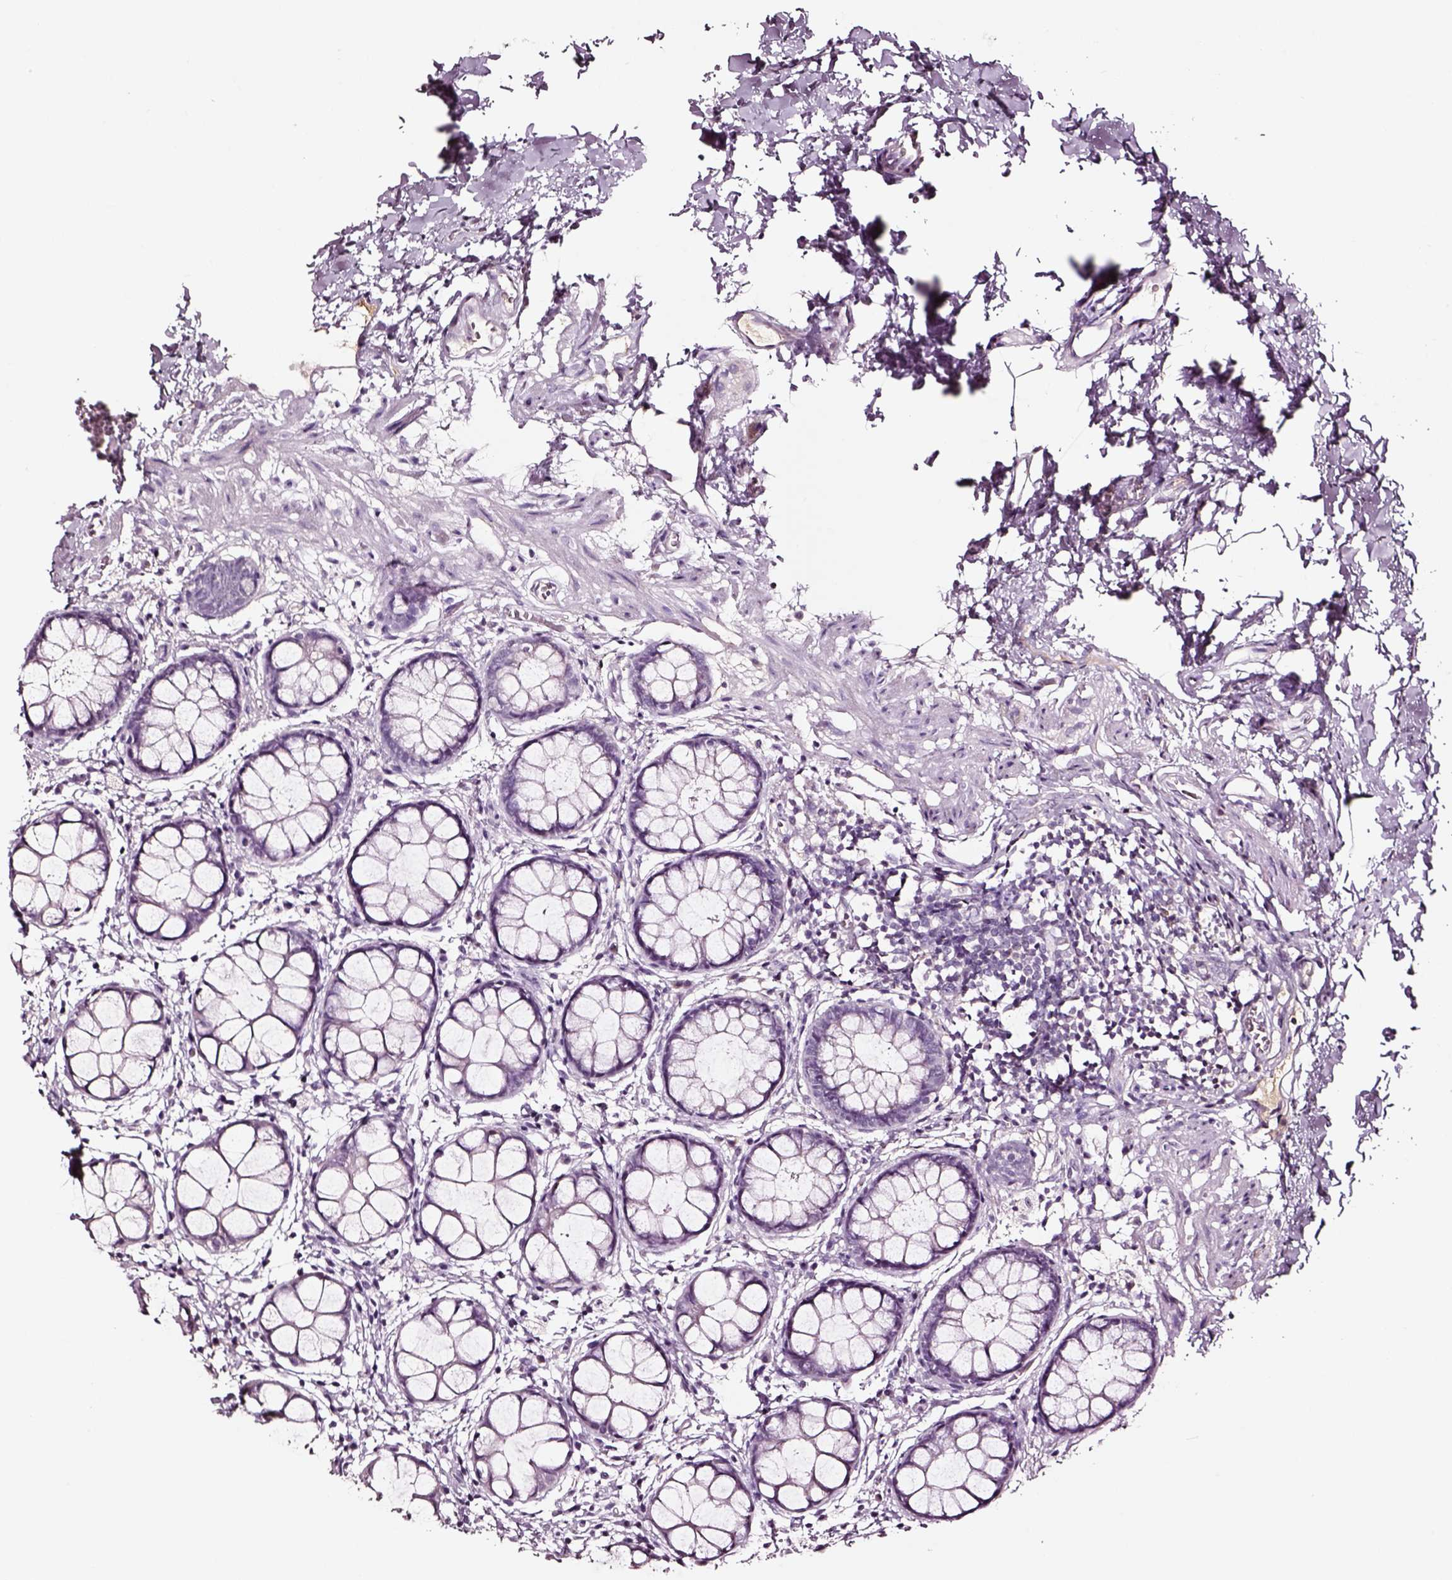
{"staining": {"intensity": "negative", "quantity": "none", "location": "none"}, "tissue": "rectum", "cell_type": "Glandular cells", "image_type": "normal", "snomed": [{"axis": "morphology", "description": "Normal tissue, NOS"}, {"axis": "topography", "description": "Rectum"}], "caption": "Rectum was stained to show a protein in brown. There is no significant positivity in glandular cells. (Stains: DAB IHC with hematoxylin counter stain, Microscopy: brightfield microscopy at high magnification).", "gene": "SMIM17", "patient": {"sex": "female", "age": 62}}